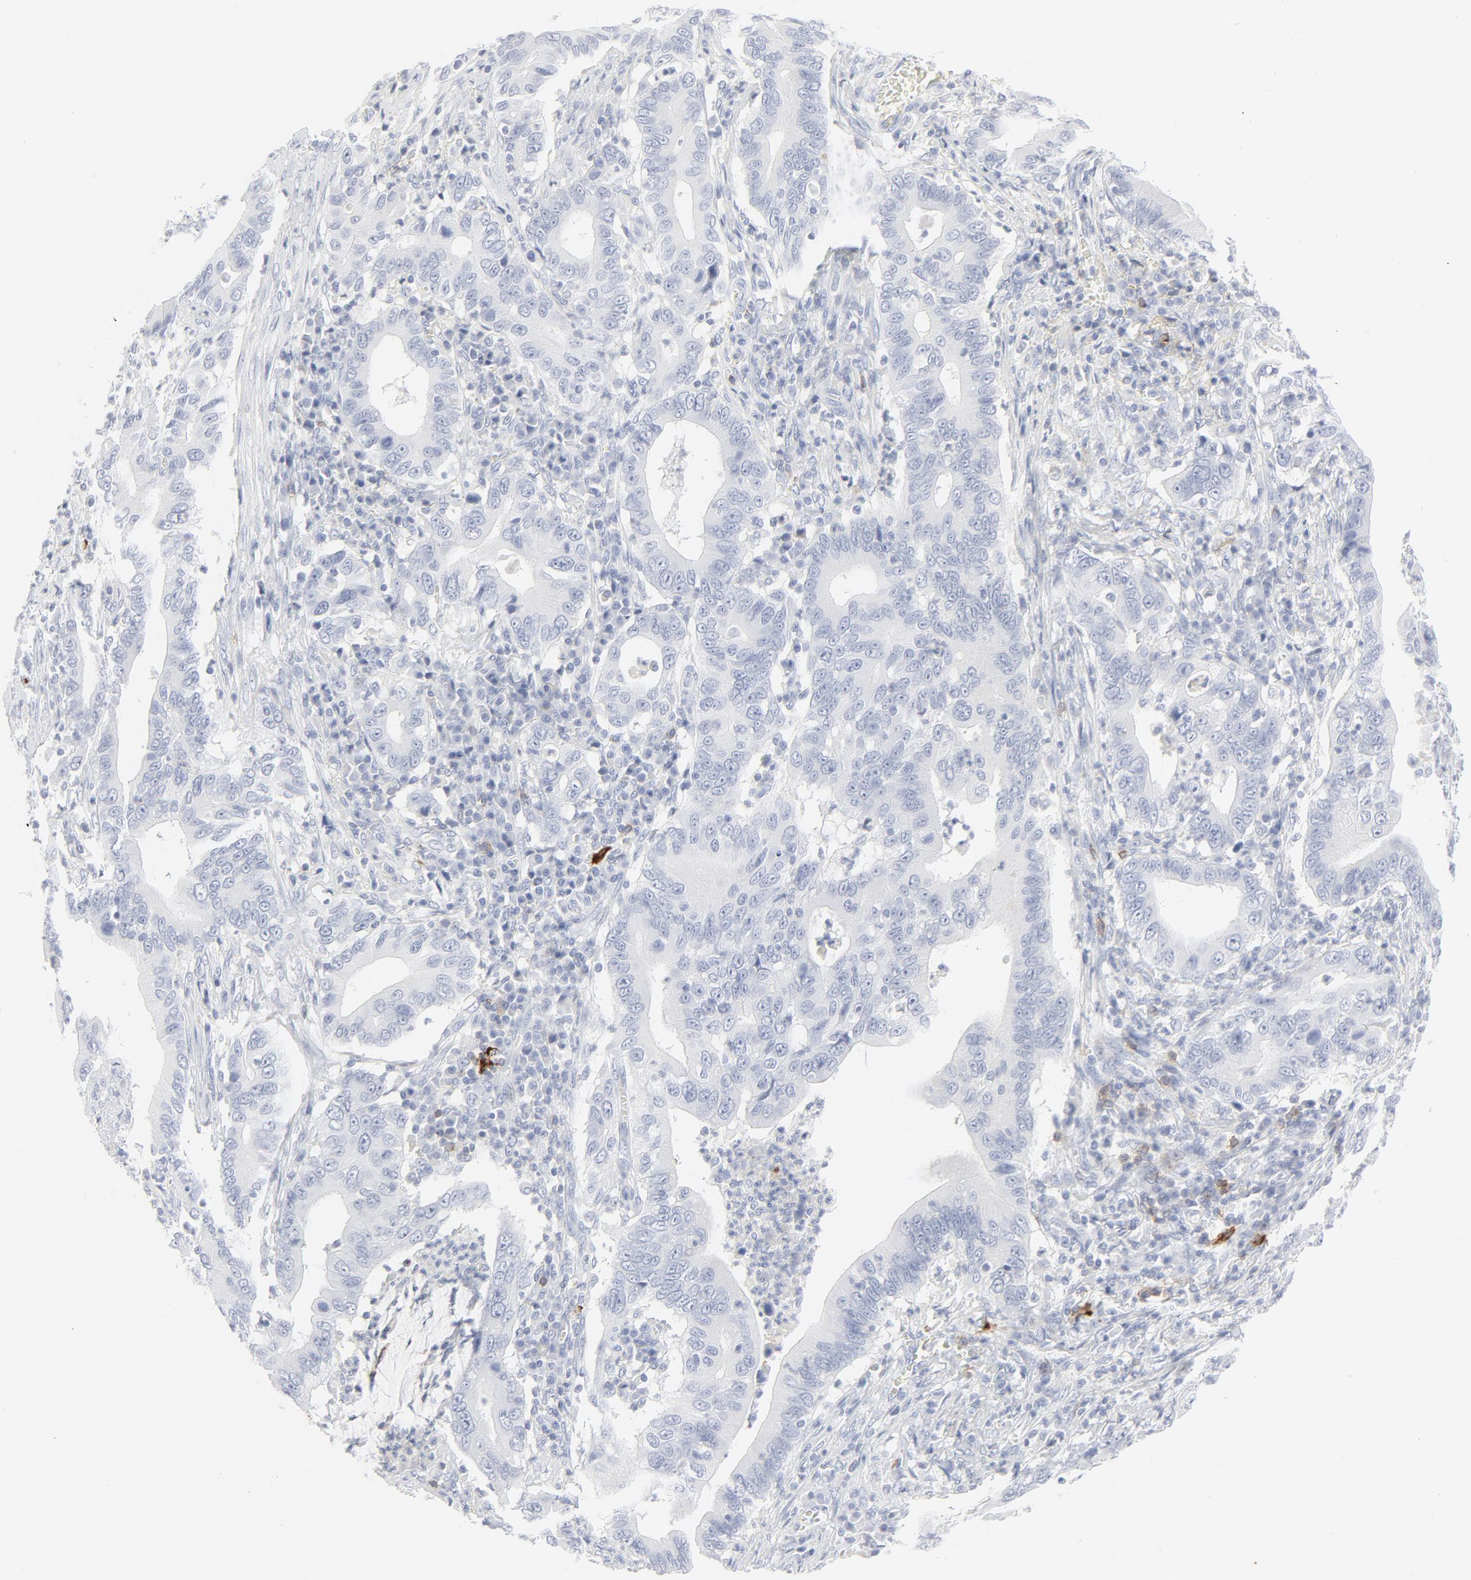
{"staining": {"intensity": "negative", "quantity": "none", "location": "none"}, "tissue": "stomach cancer", "cell_type": "Tumor cells", "image_type": "cancer", "snomed": [{"axis": "morphology", "description": "Adenocarcinoma, NOS"}, {"axis": "topography", "description": "Stomach, upper"}], "caption": "DAB (3,3'-diaminobenzidine) immunohistochemical staining of stomach cancer (adenocarcinoma) exhibits no significant expression in tumor cells.", "gene": "CCR7", "patient": {"sex": "male", "age": 63}}